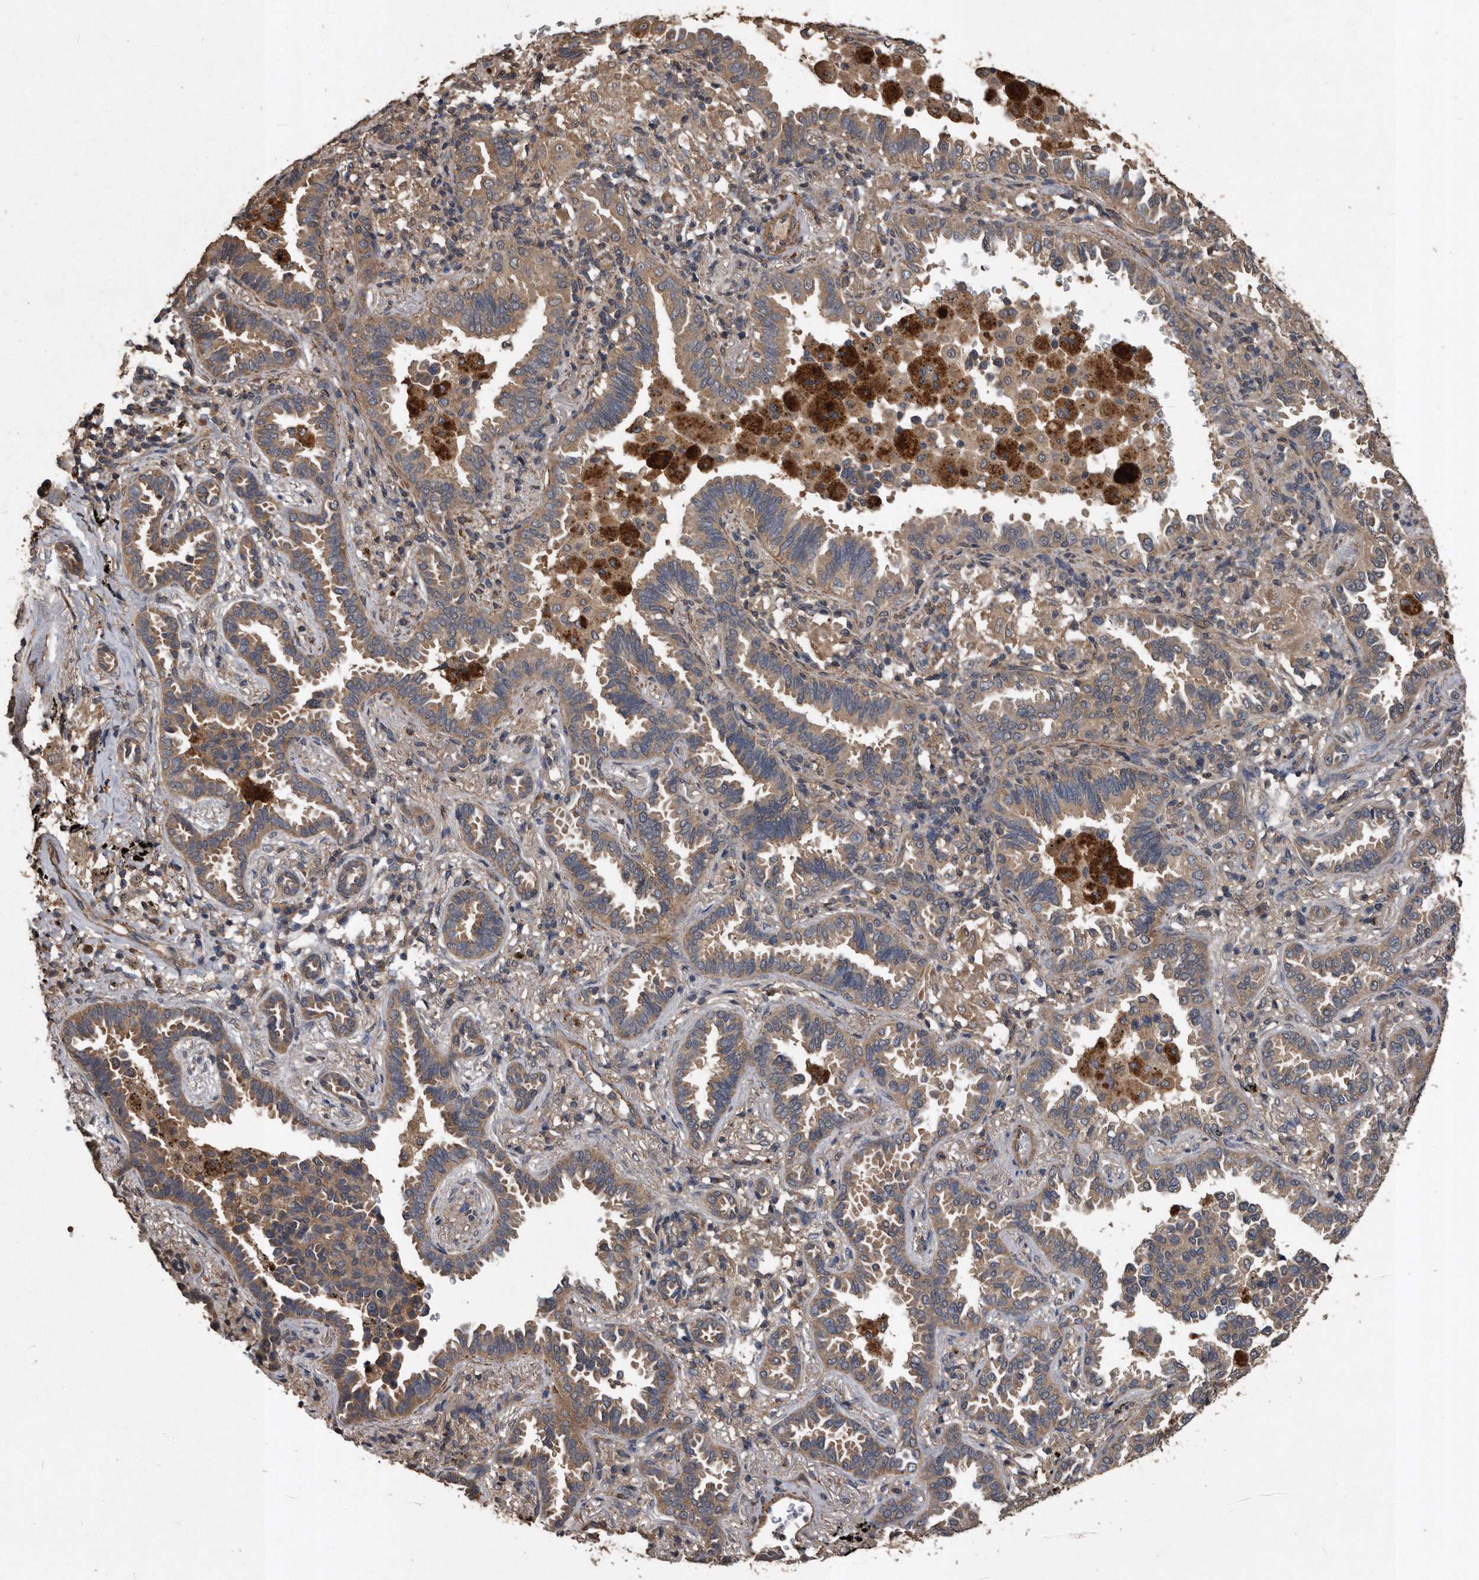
{"staining": {"intensity": "moderate", "quantity": ">75%", "location": "cytoplasmic/membranous"}, "tissue": "lung cancer", "cell_type": "Tumor cells", "image_type": "cancer", "snomed": [{"axis": "morphology", "description": "Normal tissue, NOS"}, {"axis": "morphology", "description": "Adenocarcinoma, NOS"}, {"axis": "topography", "description": "Lung"}], "caption": "Lung cancer (adenocarcinoma) stained for a protein displays moderate cytoplasmic/membranous positivity in tumor cells.", "gene": "NRBP1", "patient": {"sex": "male", "age": 59}}